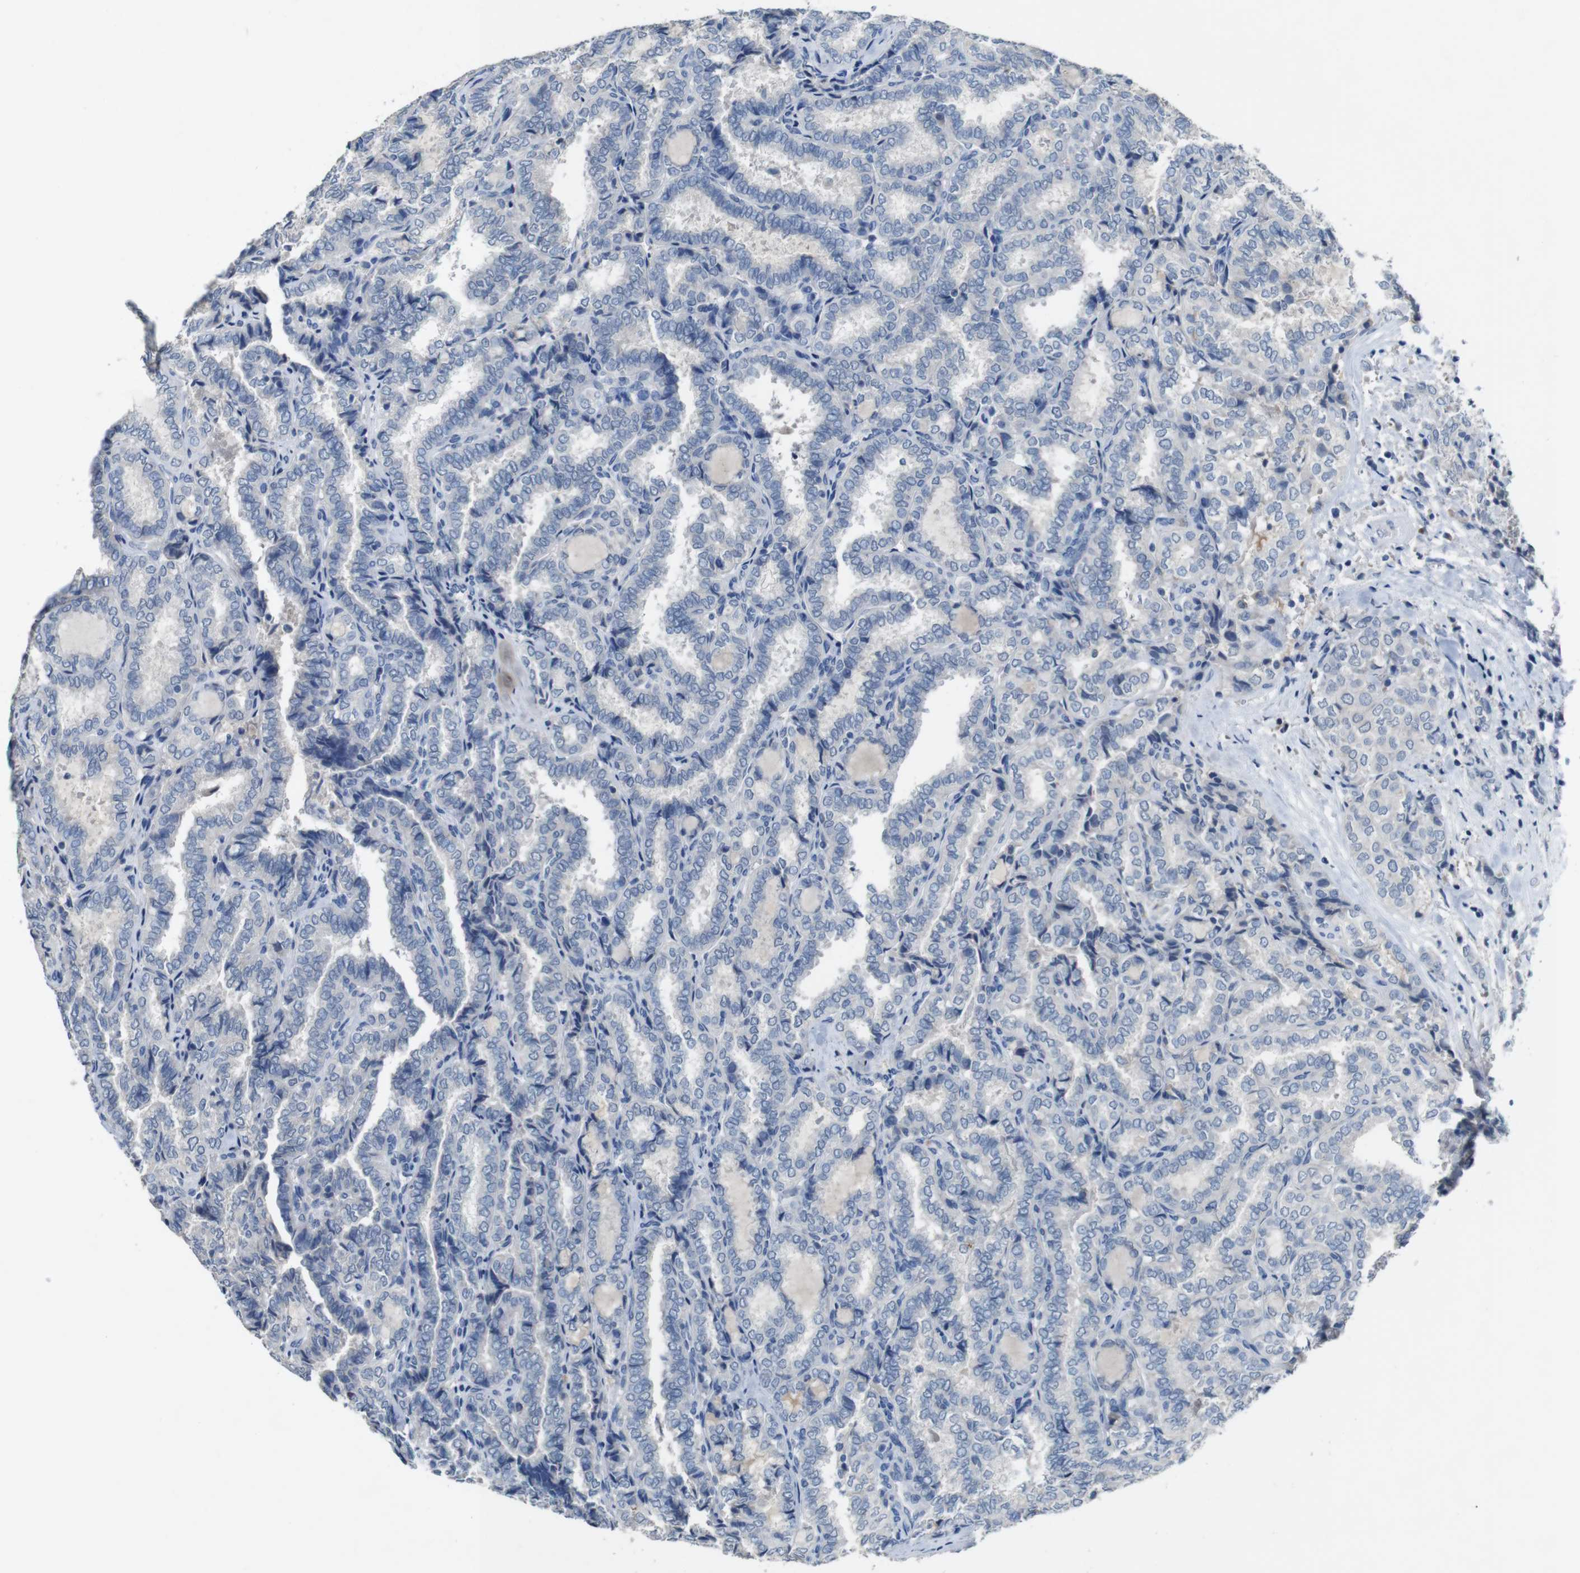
{"staining": {"intensity": "negative", "quantity": "none", "location": "none"}, "tissue": "thyroid cancer", "cell_type": "Tumor cells", "image_type": "cancer", "snomed": [{"axis": "morphology", "description": "Normal tissue, NOS"}, {"axis": "morphology", "description": "Papillary adenocarcinoma, NOS"}, {"axis": "topography", "description": "Thyroid gland"}], "caption": "Papillary adenocarcinoma (thyroid) stained for a protein using immunohistochemistry demonstrates no positivity tumor cells.", "gene": "SLC2A8", "patient": {"sex": "female", "age": 30}}